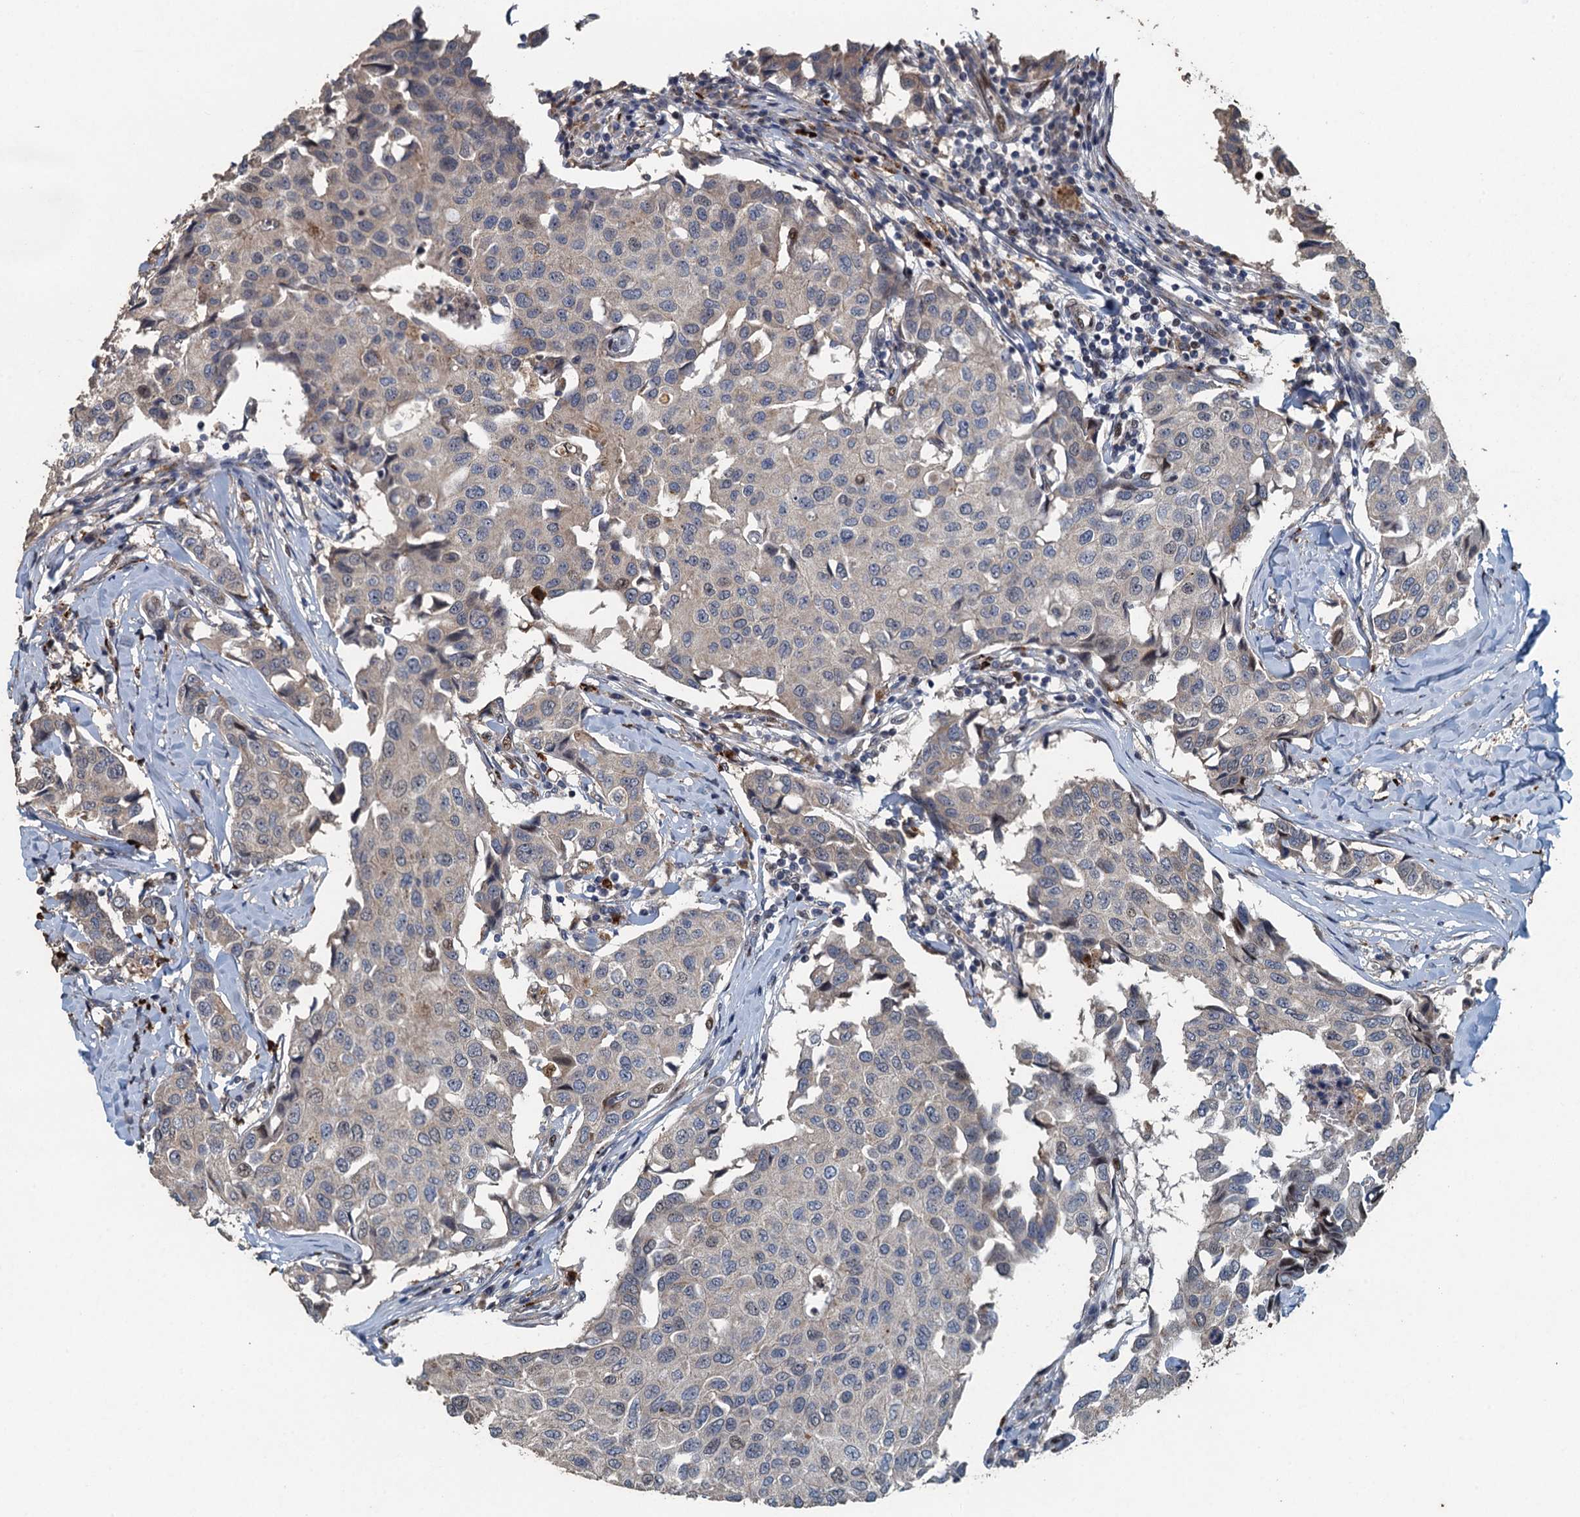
{"staining": {"intensity": "negative", "quantity": "none", "location": "none"}, "tissue": "breast cancer", "cell_type": "Tumor cells", "image_type": "cancer", "snomed": [{"axis": "morphology", "description": "Duct carcinoma"}, {"axis": "topography", "description": "Breast"}], "caption": "Infiltrating ductal carcinoma (breast) was stained to show a protein in brown. There is no significant positivity in tumor cells. Brightfield microscopy of immunohistochemistry stained with DAB (brown) and hematoxylin (blue), captured at high magnification.", "gene": "AGRN", "patient": {"sex": "female", "age": 80}}